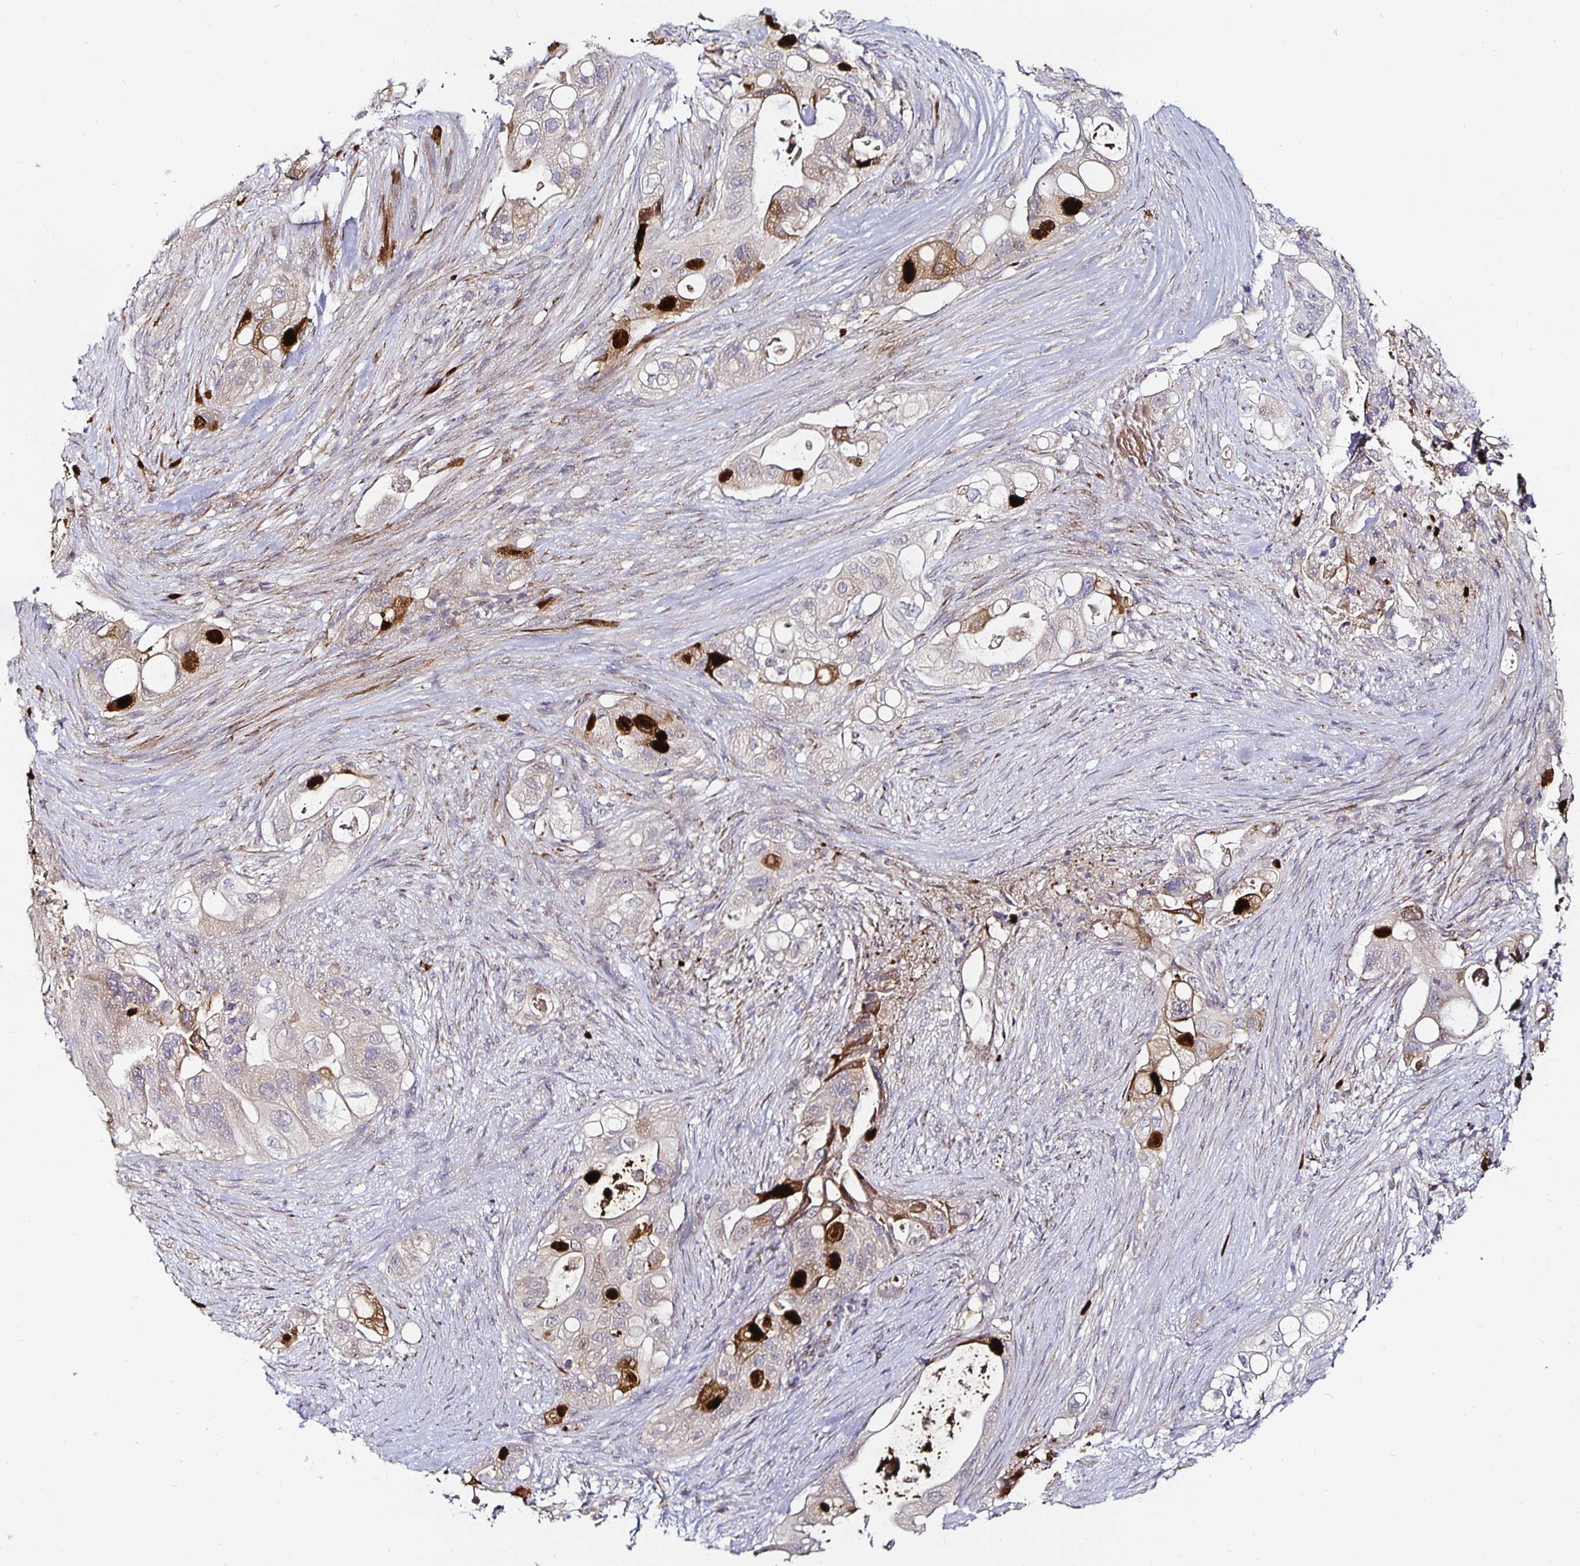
{"staining": {"intensity": "strong", "quantity": "<25%", "location": "cytoplasmic/membranous,nuclear"}, "tissue": "pancreatic cancer", "cell_type": "Tumor cells", "image_type": "cancer", "snomed": [{"axis": "morphology", "description": "Adenocarcinoma, NOS"}, {"axis": "topography", "description": "Pancreas"}], "caption": "The histopathology image shows a brown stain indicating the presence of a protein in the cytoplasmic/membranous and nuclear of tumor cells in adenocarcinoma (pancreatic). Ihc stains the protein in brown and the nuclei are stained blue.", "gene": "ANLN", "patient": {"sex": "female", "age": 72}}